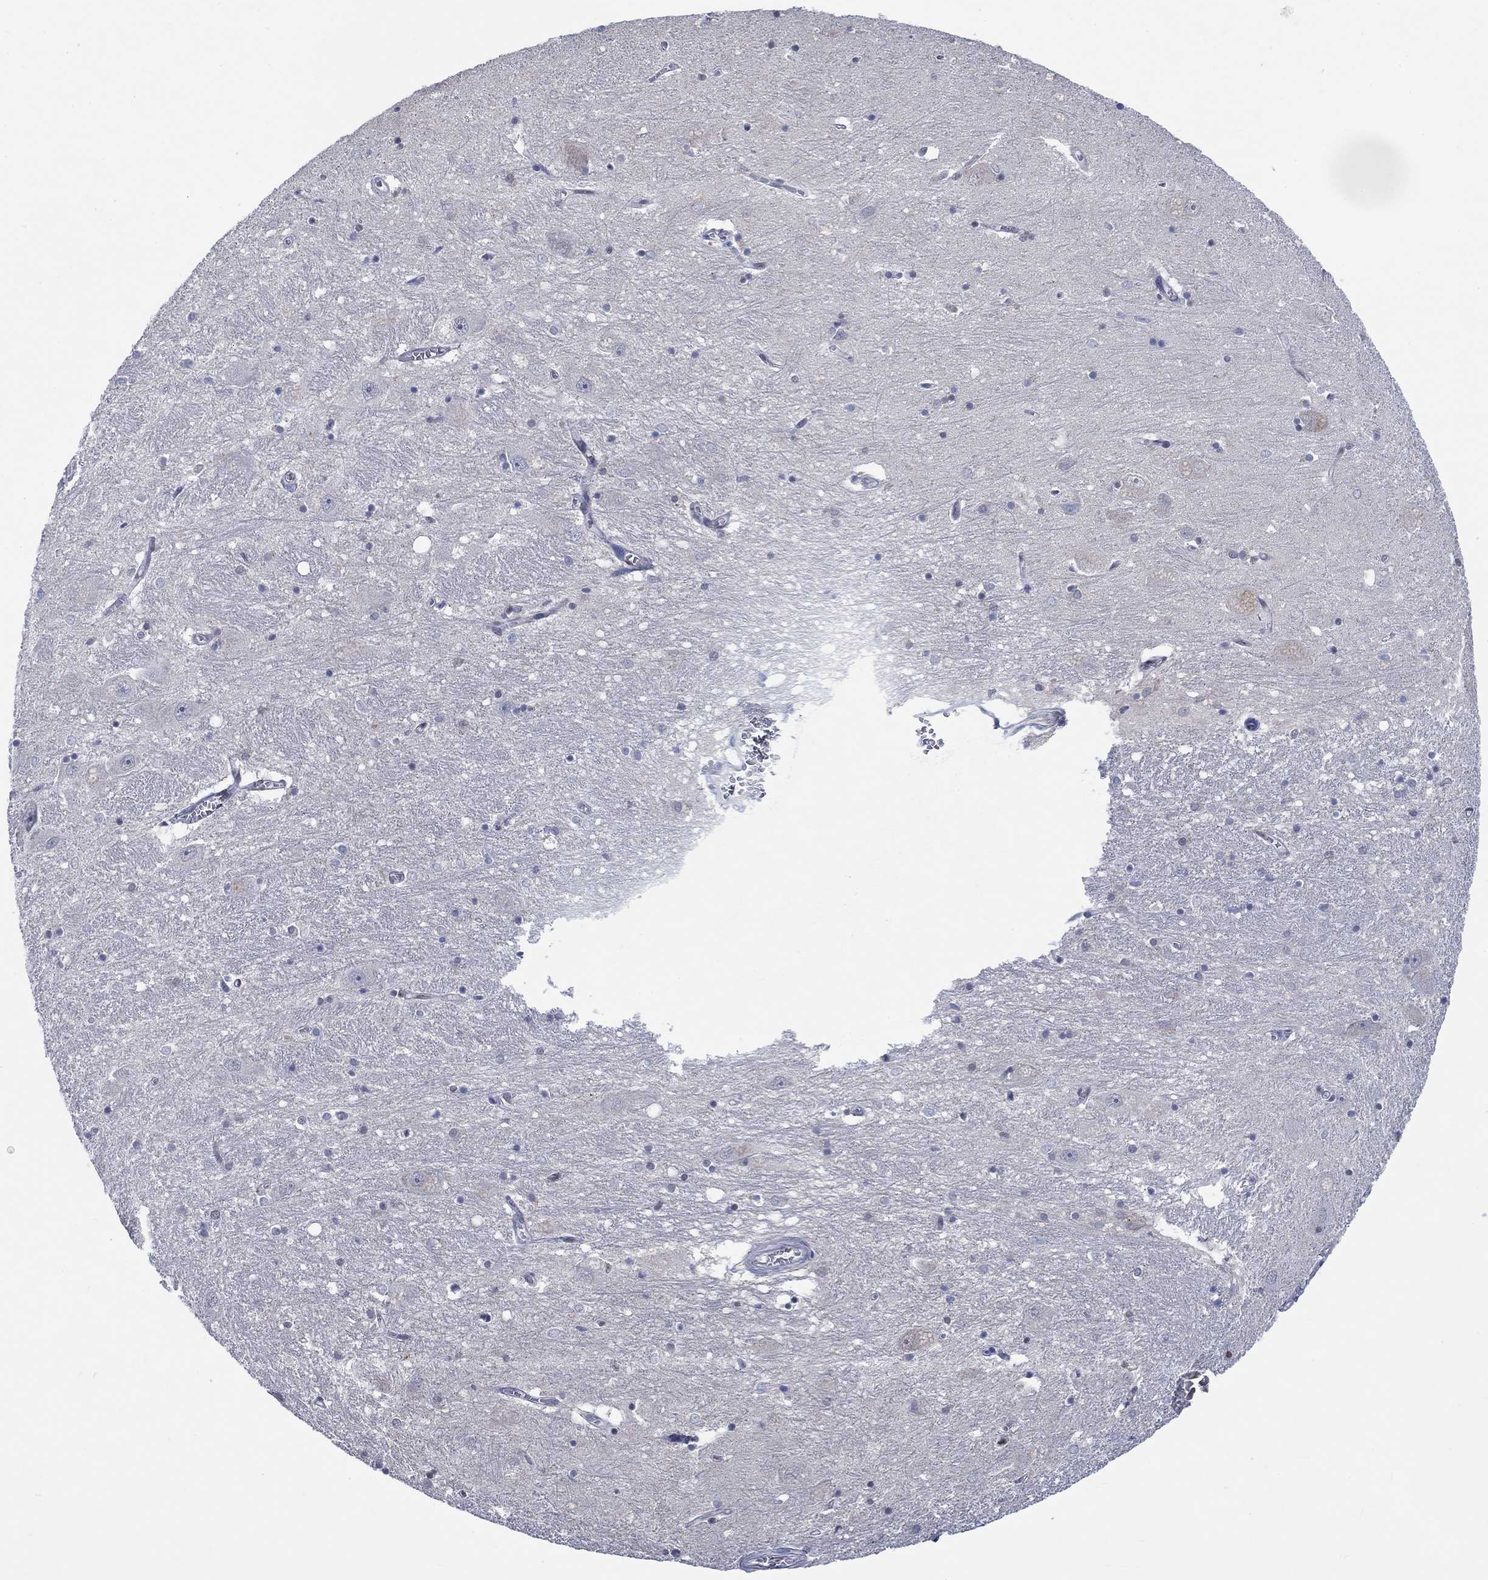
{"staining": {"intensity": "negative", "quantity": "none", "location": "none"}, "tissue": "caudate", "cell_type": "Glial cells", "image_type": "normal", "snomed": [{"axis": "morphology", "description": "Normal tissue, NOS"}, {"axis": "topography", "description": "Lateral ventricle wall"}], "caption": "A histopathology image of caudate stained for a protein shows no brown staining in glial cells. (DAB immunohistochemistry with hematoxylin counter stain).", "gene": "HTN1", "patient": {"sex": "male", "age": 54}}